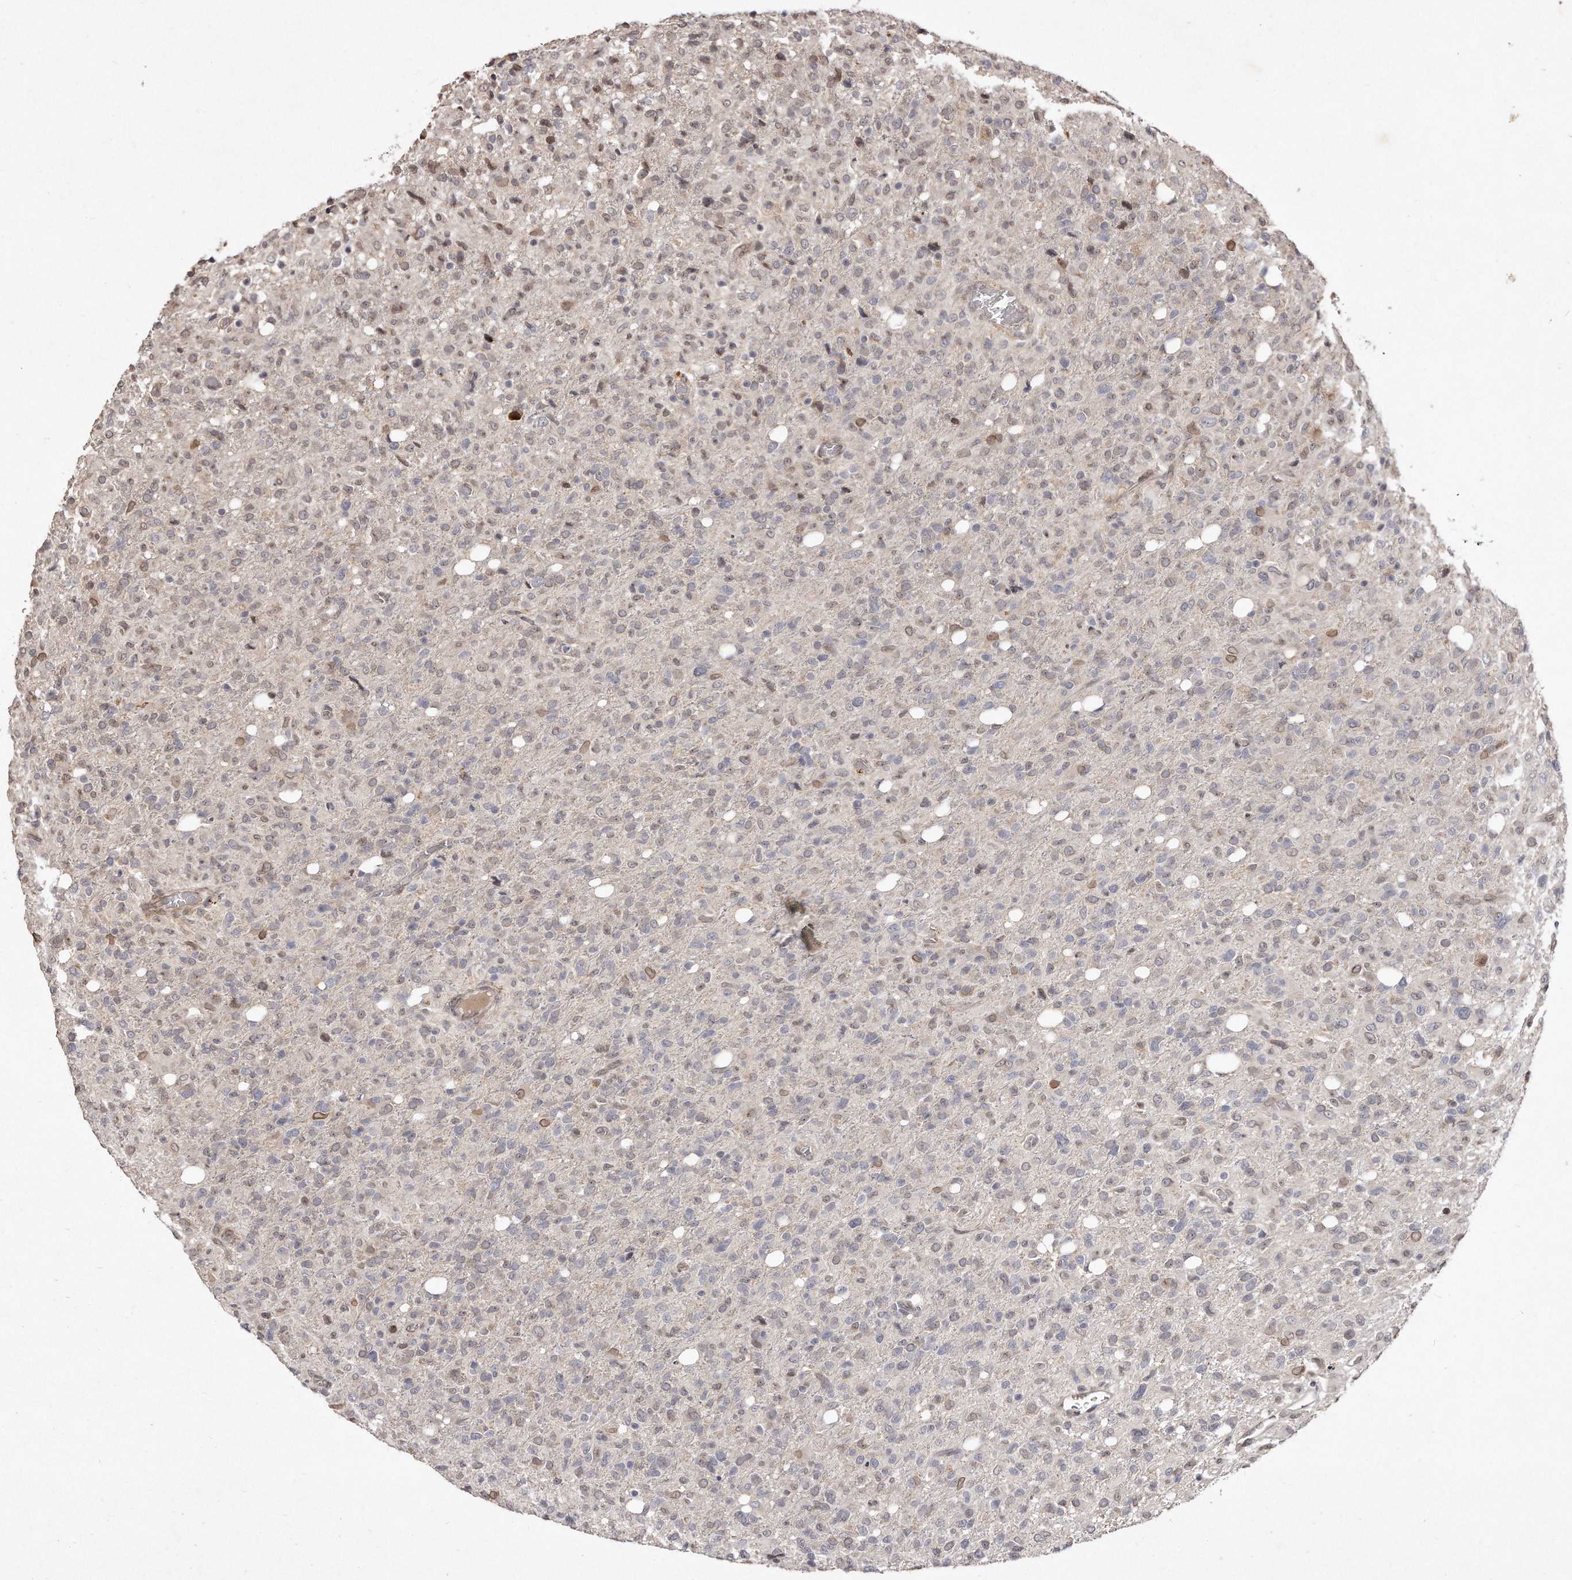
{"staining": {"intensity": "weak", "quantity": "<25%", "location": "nuclear"}, "tissue": "glioma", "cell_type": "Tumor cells", "image_type": "cancer", "snomed": [{"axis": "morphology", "description": "Glioma, malignant, High grade"}, {"axis": "topography", "description": "Brain"}], "caption": "This is an IHC micrograph of human glioma. There is no staining in tumor cells.", "gene": "HASPIN", "patient": {"sex": "female", "age": 57}}